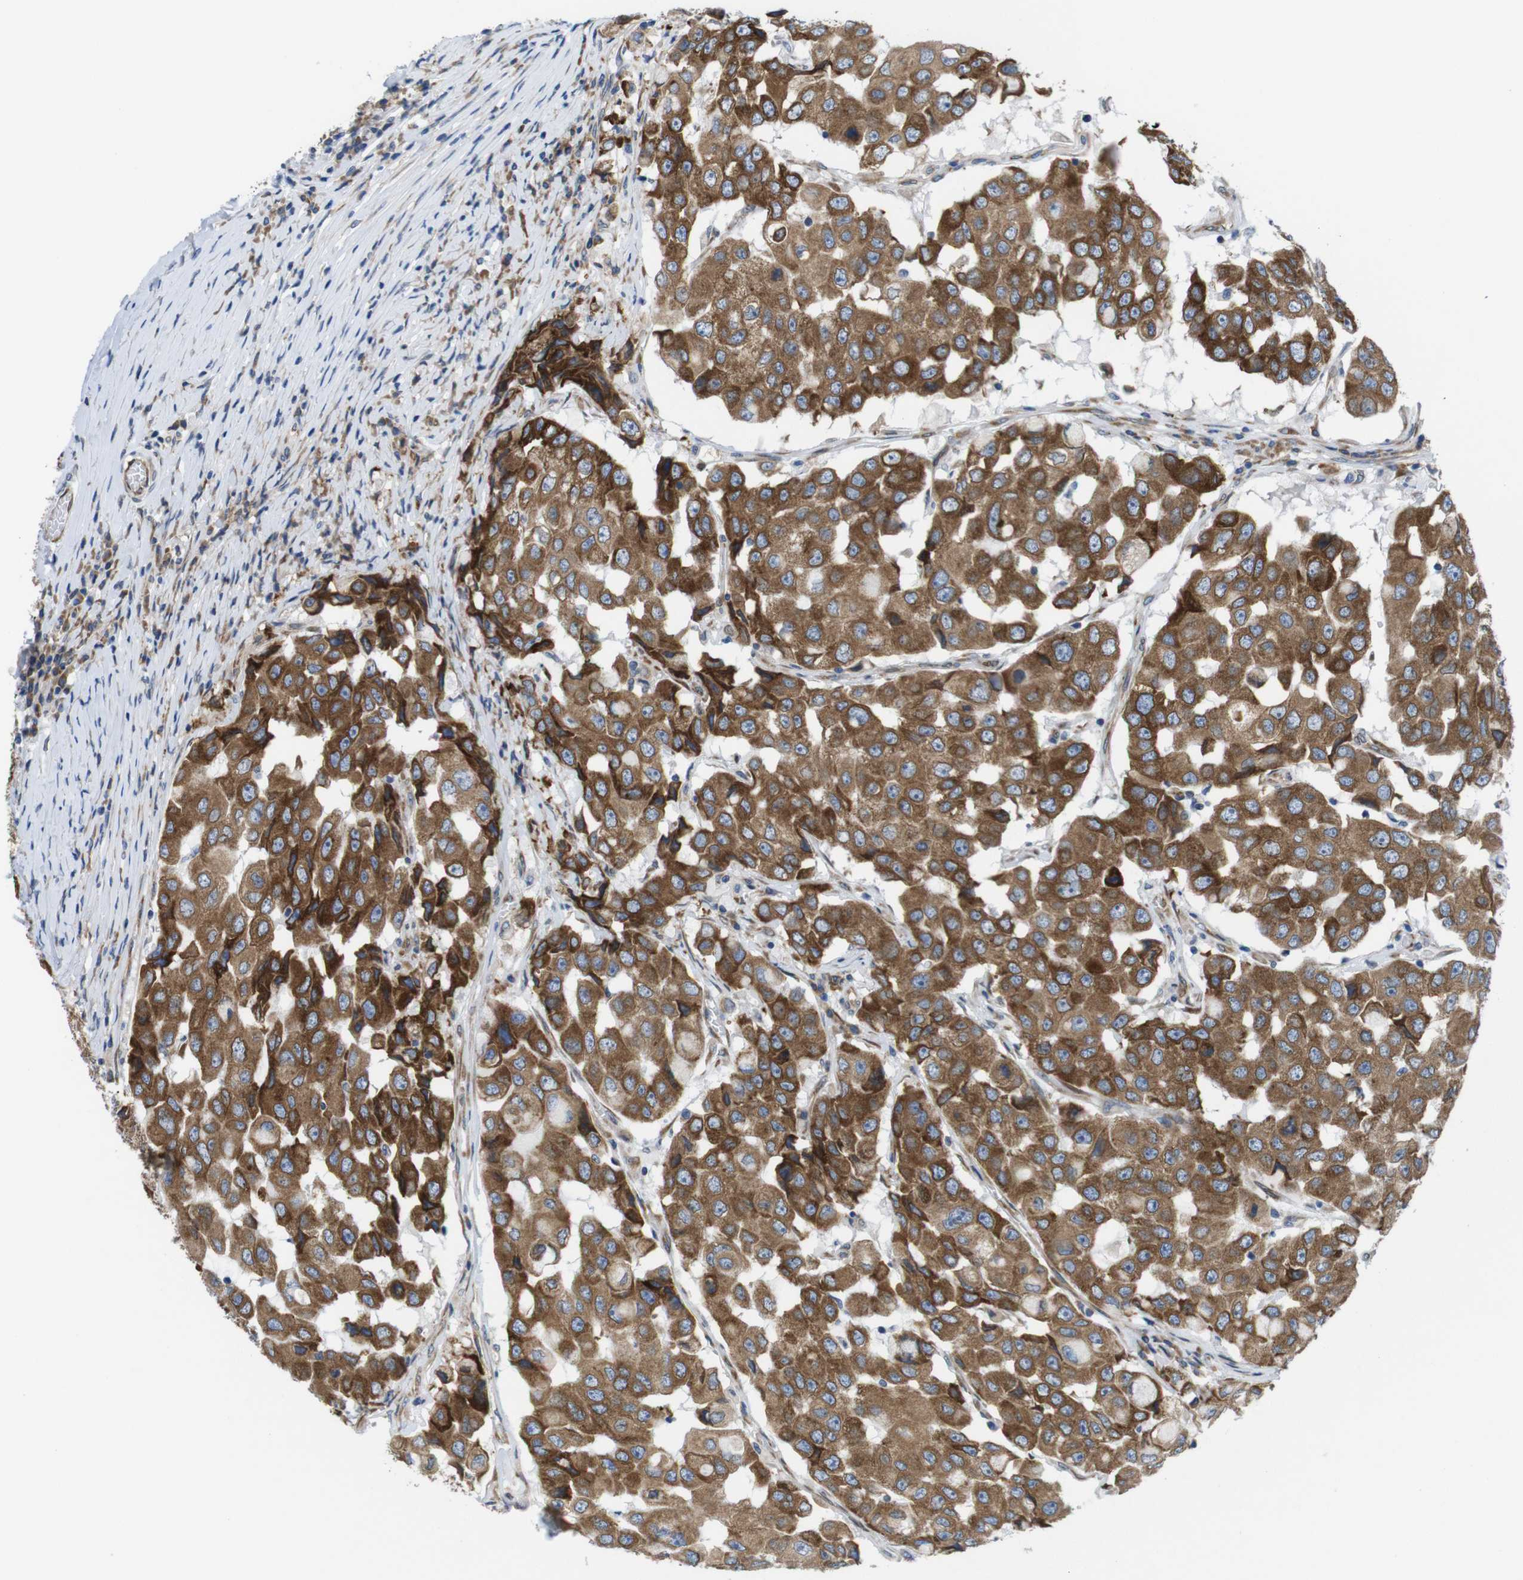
{"staining": {"intensity": "strong", "quantity": ">75%", "location": "cytoplasmic/membranous"}, "tissue": "breast cancer", "cell_type": "Tumor cells", "image_type": "cancer", "snomed": [{"axis": "morphology", "description": "Duct carcinoma"}, {"axis": "topography", "description": "Breast"}], "caption": "Protein expression analysis of breast cancer (intraductal carcinoma) displays strong cytoplasmic/membranous expression in about >75% of tumor cells. The staining was performed using DAB (3,3'-diaminobenzidine), with brown indicating positive protein expression. Nuclei are stained blue with hematoxylin.", "gene": "HACD3", "patient": {"sex": "female", "age": 27}}